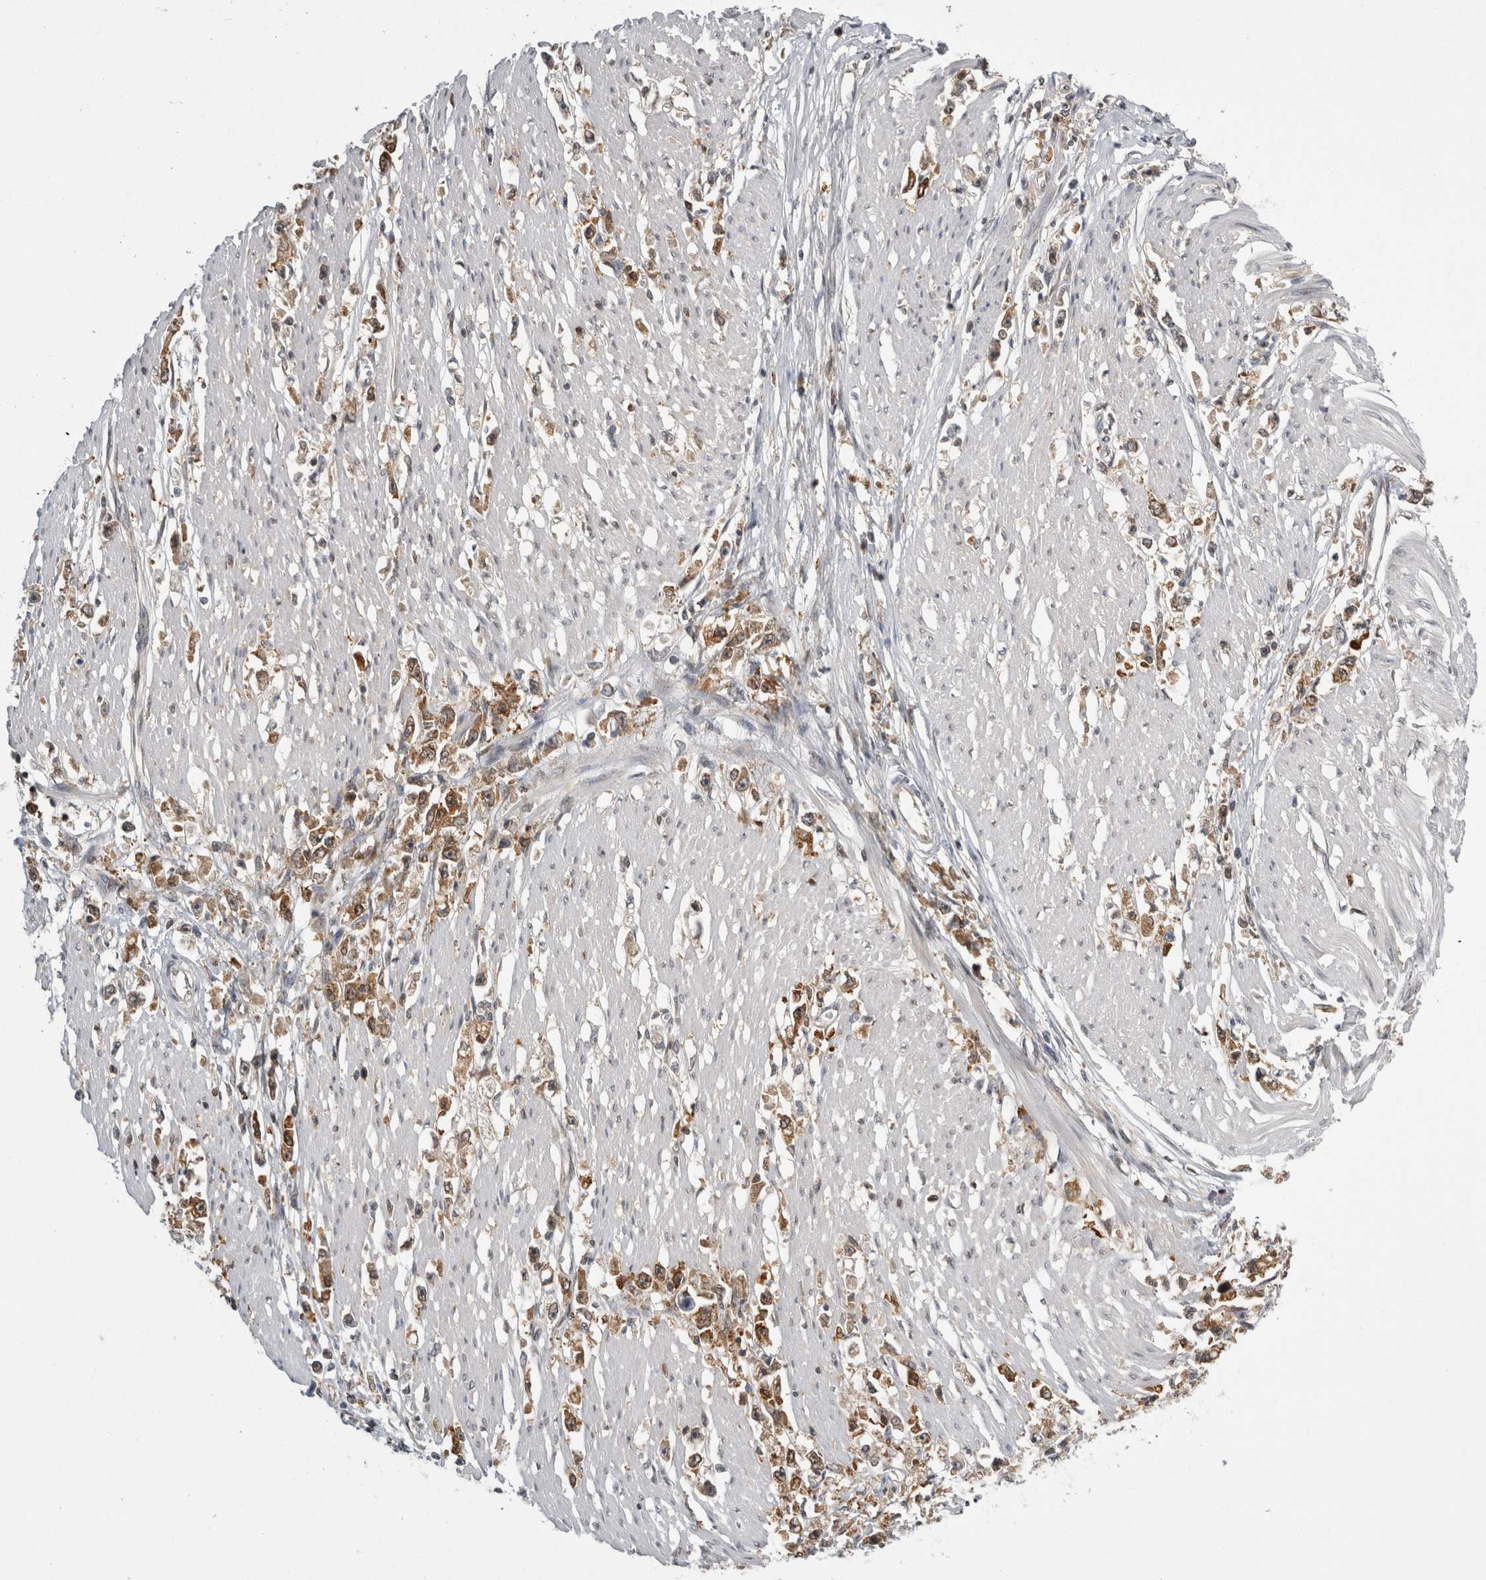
{"staining": {"intensity": "moderate", "quantity": ">75%", "location": "cytoplasmic/membranous"}, "tissue": "stomach cancer", "cell_type": "Tumor cells", "image_type": "cancer", "snomed": [{"axis": "morphology", "description": "Adenocarcinoma, NOS"}, {"axis": "topography", "description": "Stomach"}], "caption": "The micrograph demonstrates immunohistochemical staining of stomach cancer (adenocarcinoma). There is moderate cytoplasmic/membranous expression is seen in about >75% of tumor cells.", "gene": "CACYBP", "patient": {"sex": "female", "age": 59}}